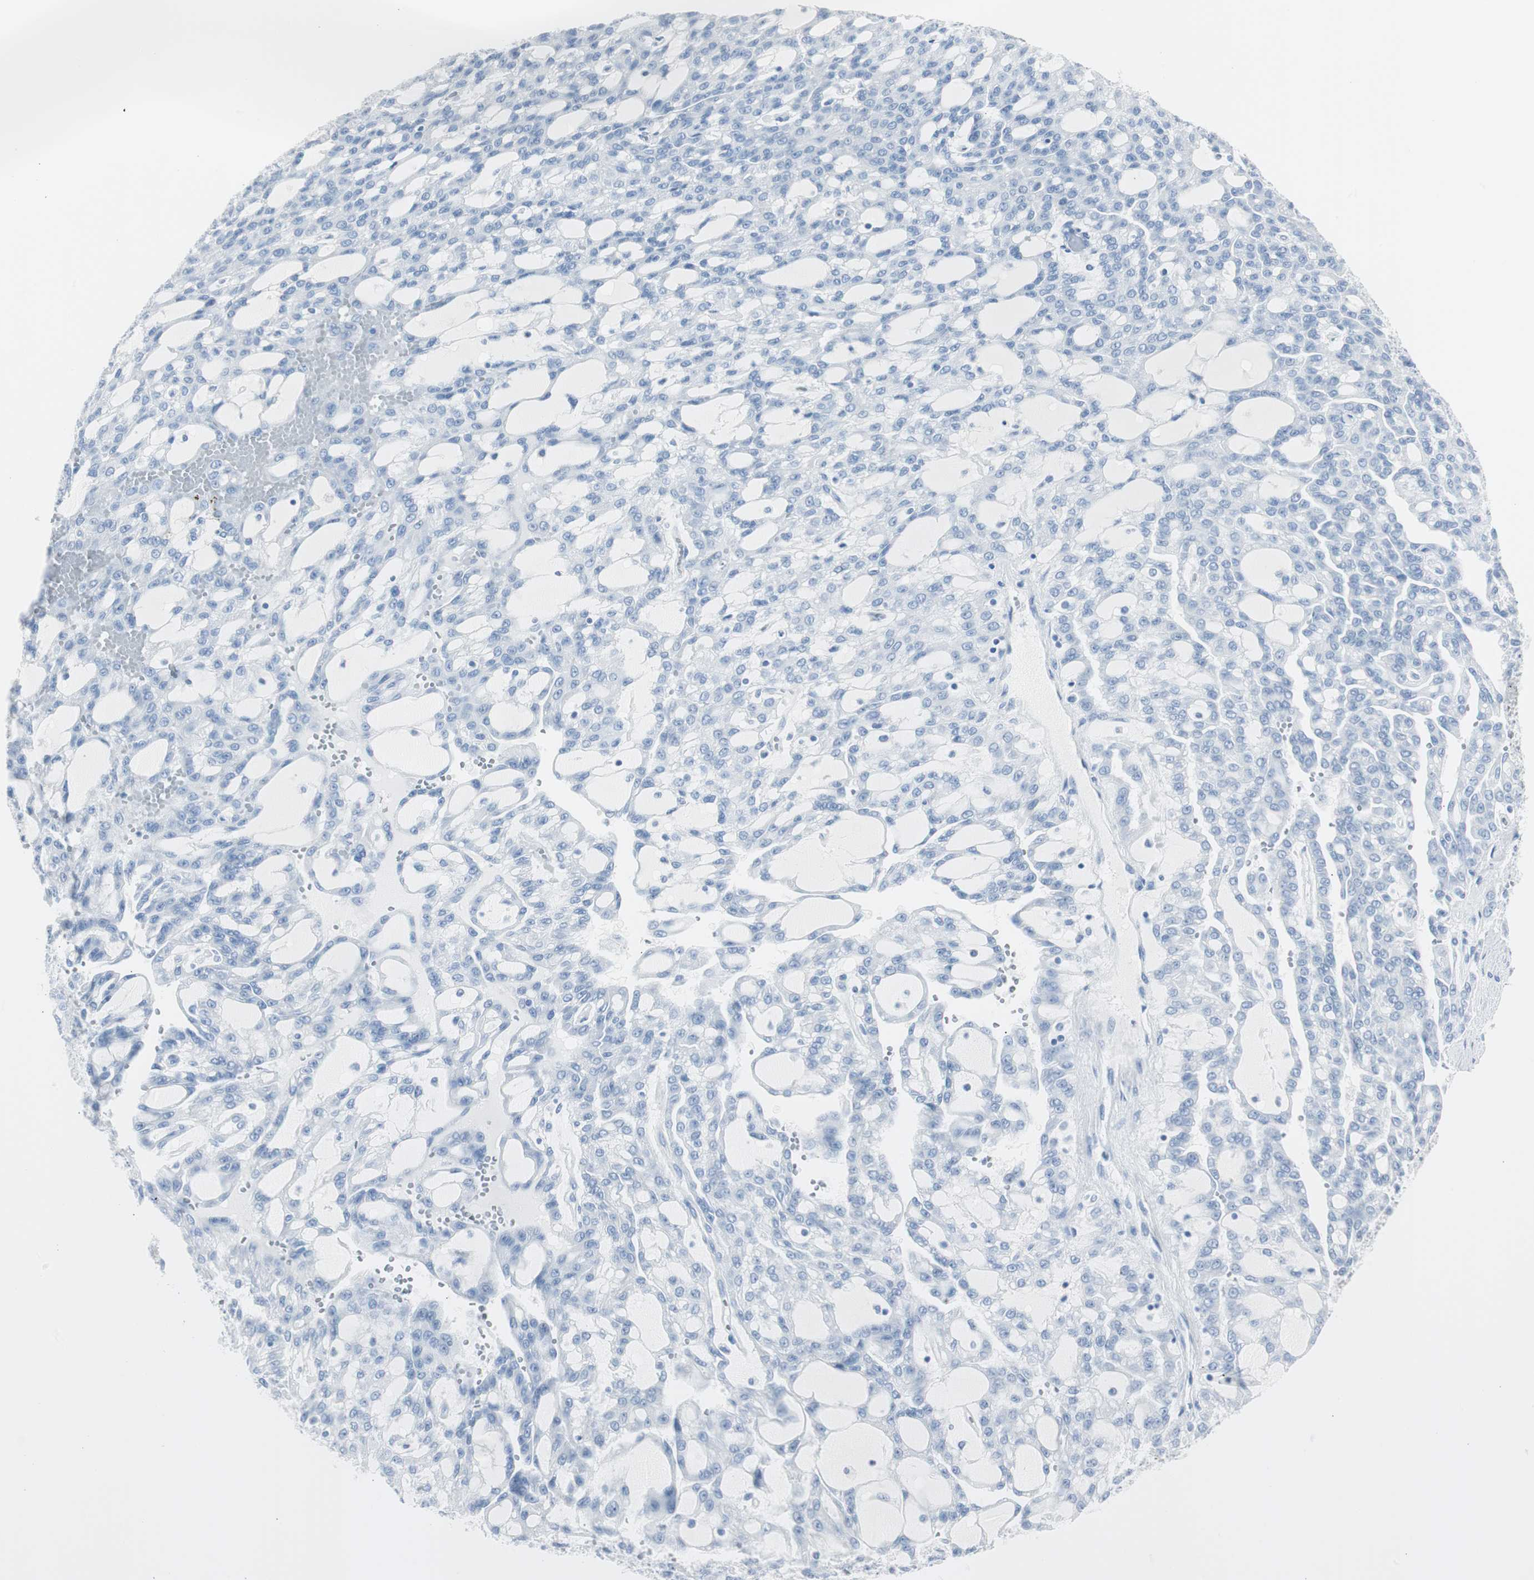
{"staining": {"intensity": "negative", "quantity": "none", "location": "none"}, "tissue": "renal cancer", "cell_type": "Tumor cells", "image_type": "cancer", "snomed": [{"axis": "morphology", "description": "Adenocarcinoma, NOS"}, {"axis": "topography", "description": "Kidney"}], "caption": "IHC photomicrograph of neoplastic tissue: human adenocarcinoma (renal) stained with DAB (3,3'-diaminobenzidine) demonstrates no significant protein staining in tumor cells.", "gene": "S100A7", "patient": {"sex": "male", "age": 63}}